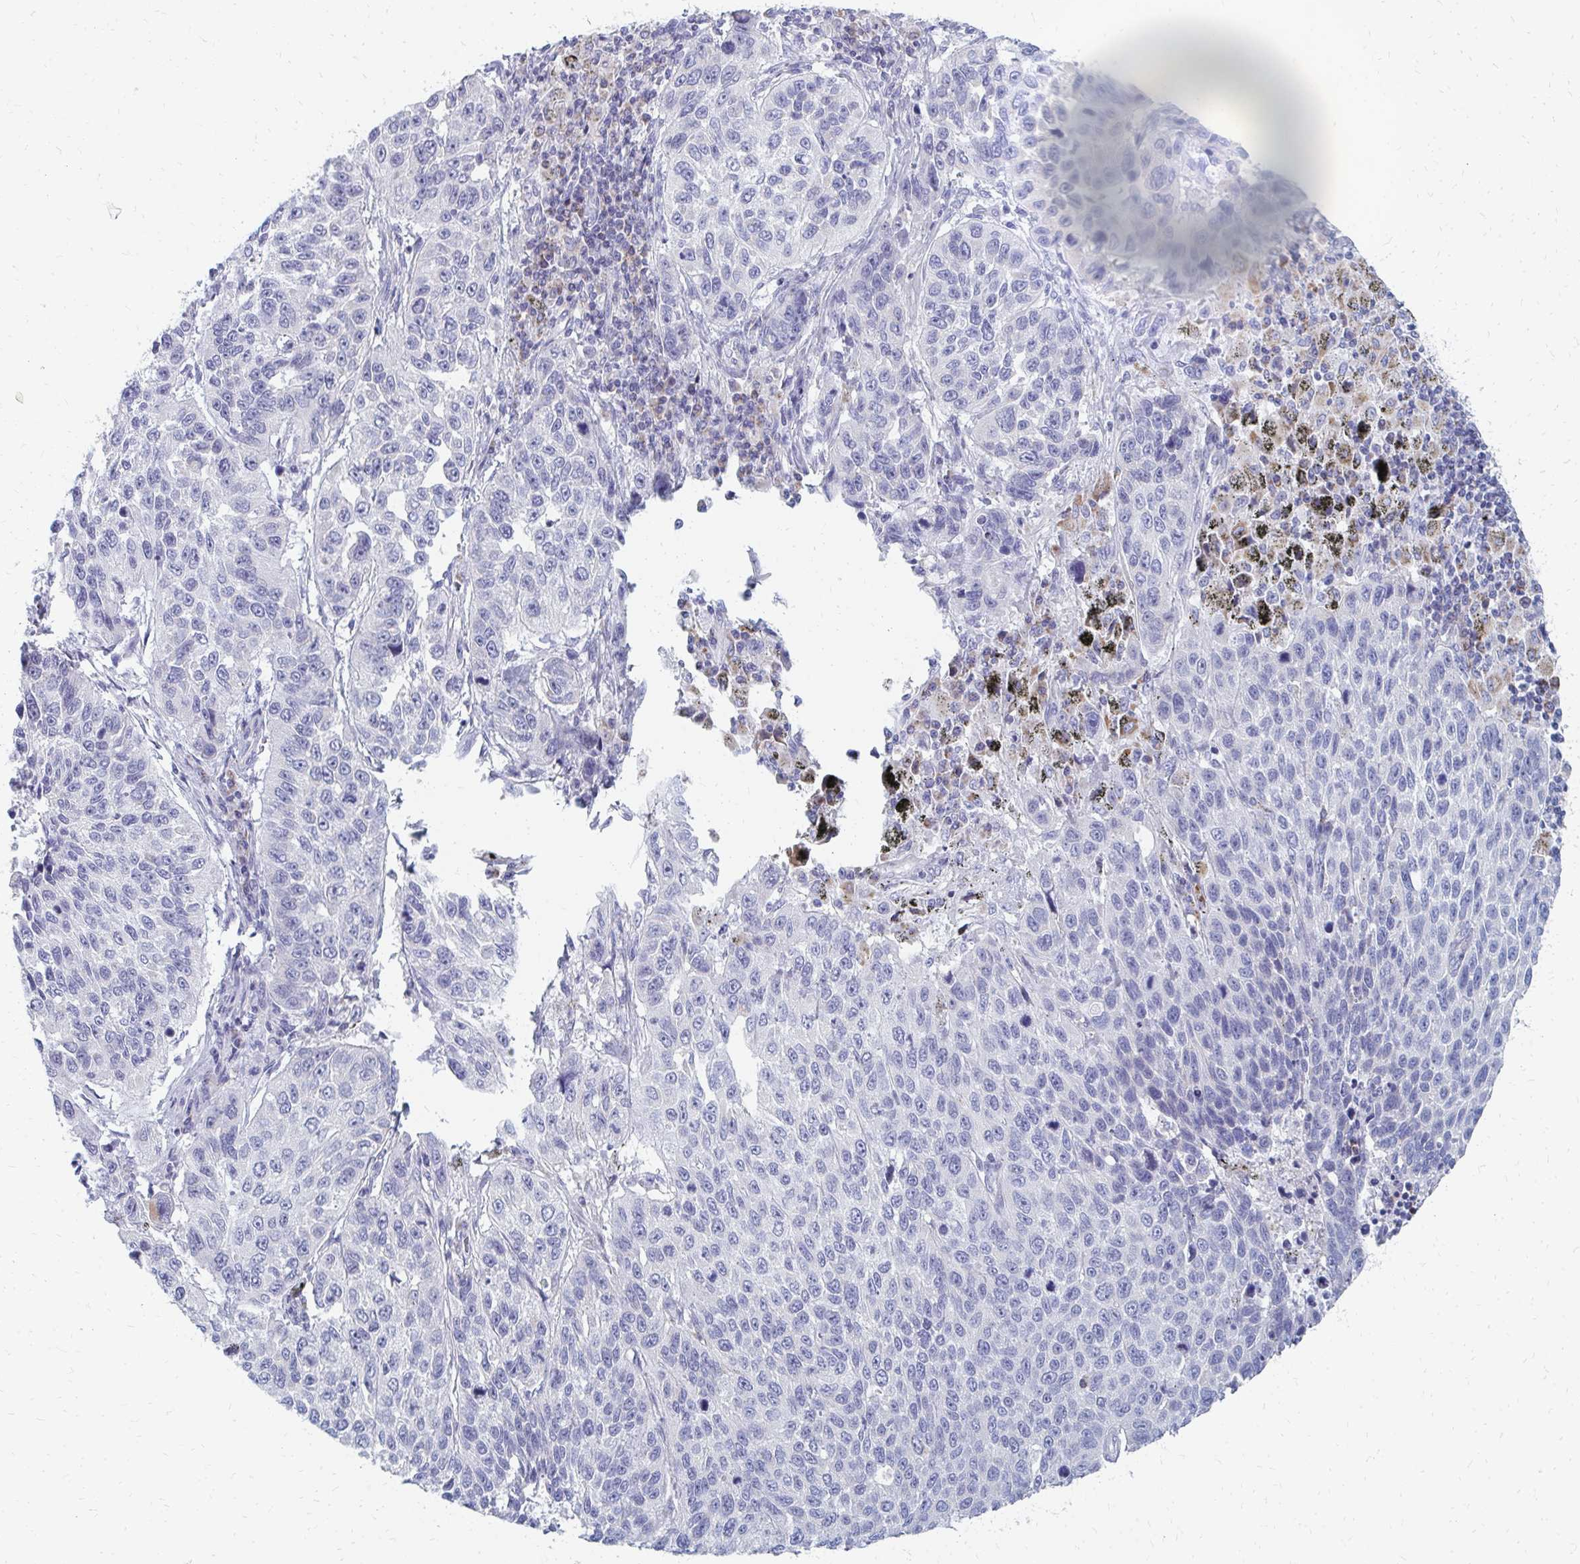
{"staining": {"intensity": "negative", "quantity": "none", "location": "none"}, "tissue": "lung cancer", "cell_type": "Tumor cells", "image_type": "cancer", "snomed": [{"axis": "morphology", "description": "Squamous cell carcinoma, NOS"}, {"axis": "topography", "description": "Lung"}], "caption": "An IHC image of lung cancer is shown. There is no staining in tumor cells of lung cancer.", "gene": "OR10V1", "patient": {"sex": "male", "age": 62}}